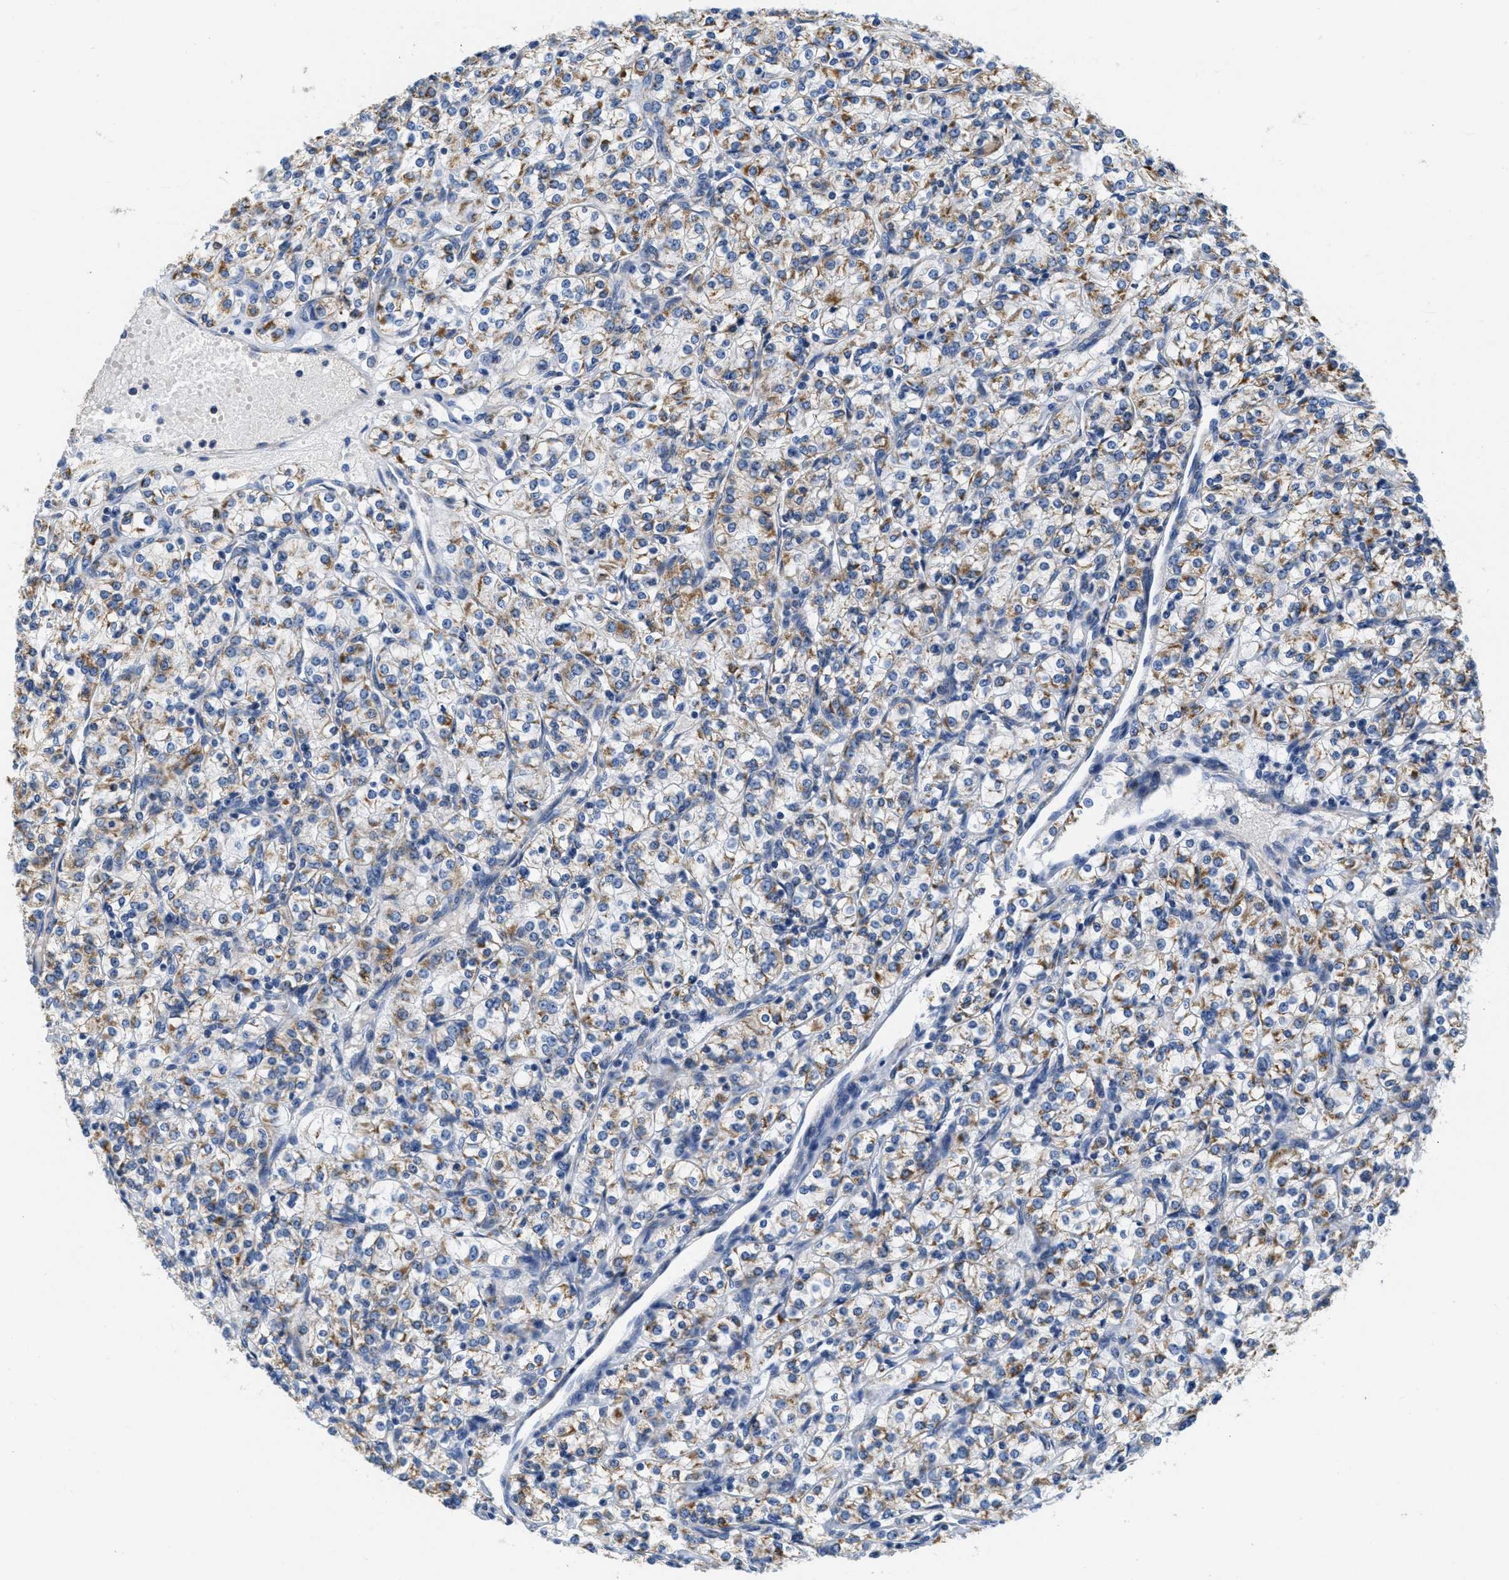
{"staining": {"intensity": "moderate", "quantity": "25%-75%", "location": "cytoplasmic/membranous"}, "tissue": "renal cancer", "cell_type": "Tumor cells", "image_type": "cancer", "snomed": [{"axis": "morphology", "description": "Adenocarcinoma, NOS"}, {"axis": "topography", "description": "Kidney"}], "caption": "Brown immunohistochemical staining in human renal cancer (adenocarcinoma) displays moderate cytoplasmic/membranous staining in approximately 25%-75% of tumor cells. The protein of interest is shown in brown color, while the nuclei are stained blue.", "gene": "KCNJ5", "patient": {"sex": "male", "age": 77}}